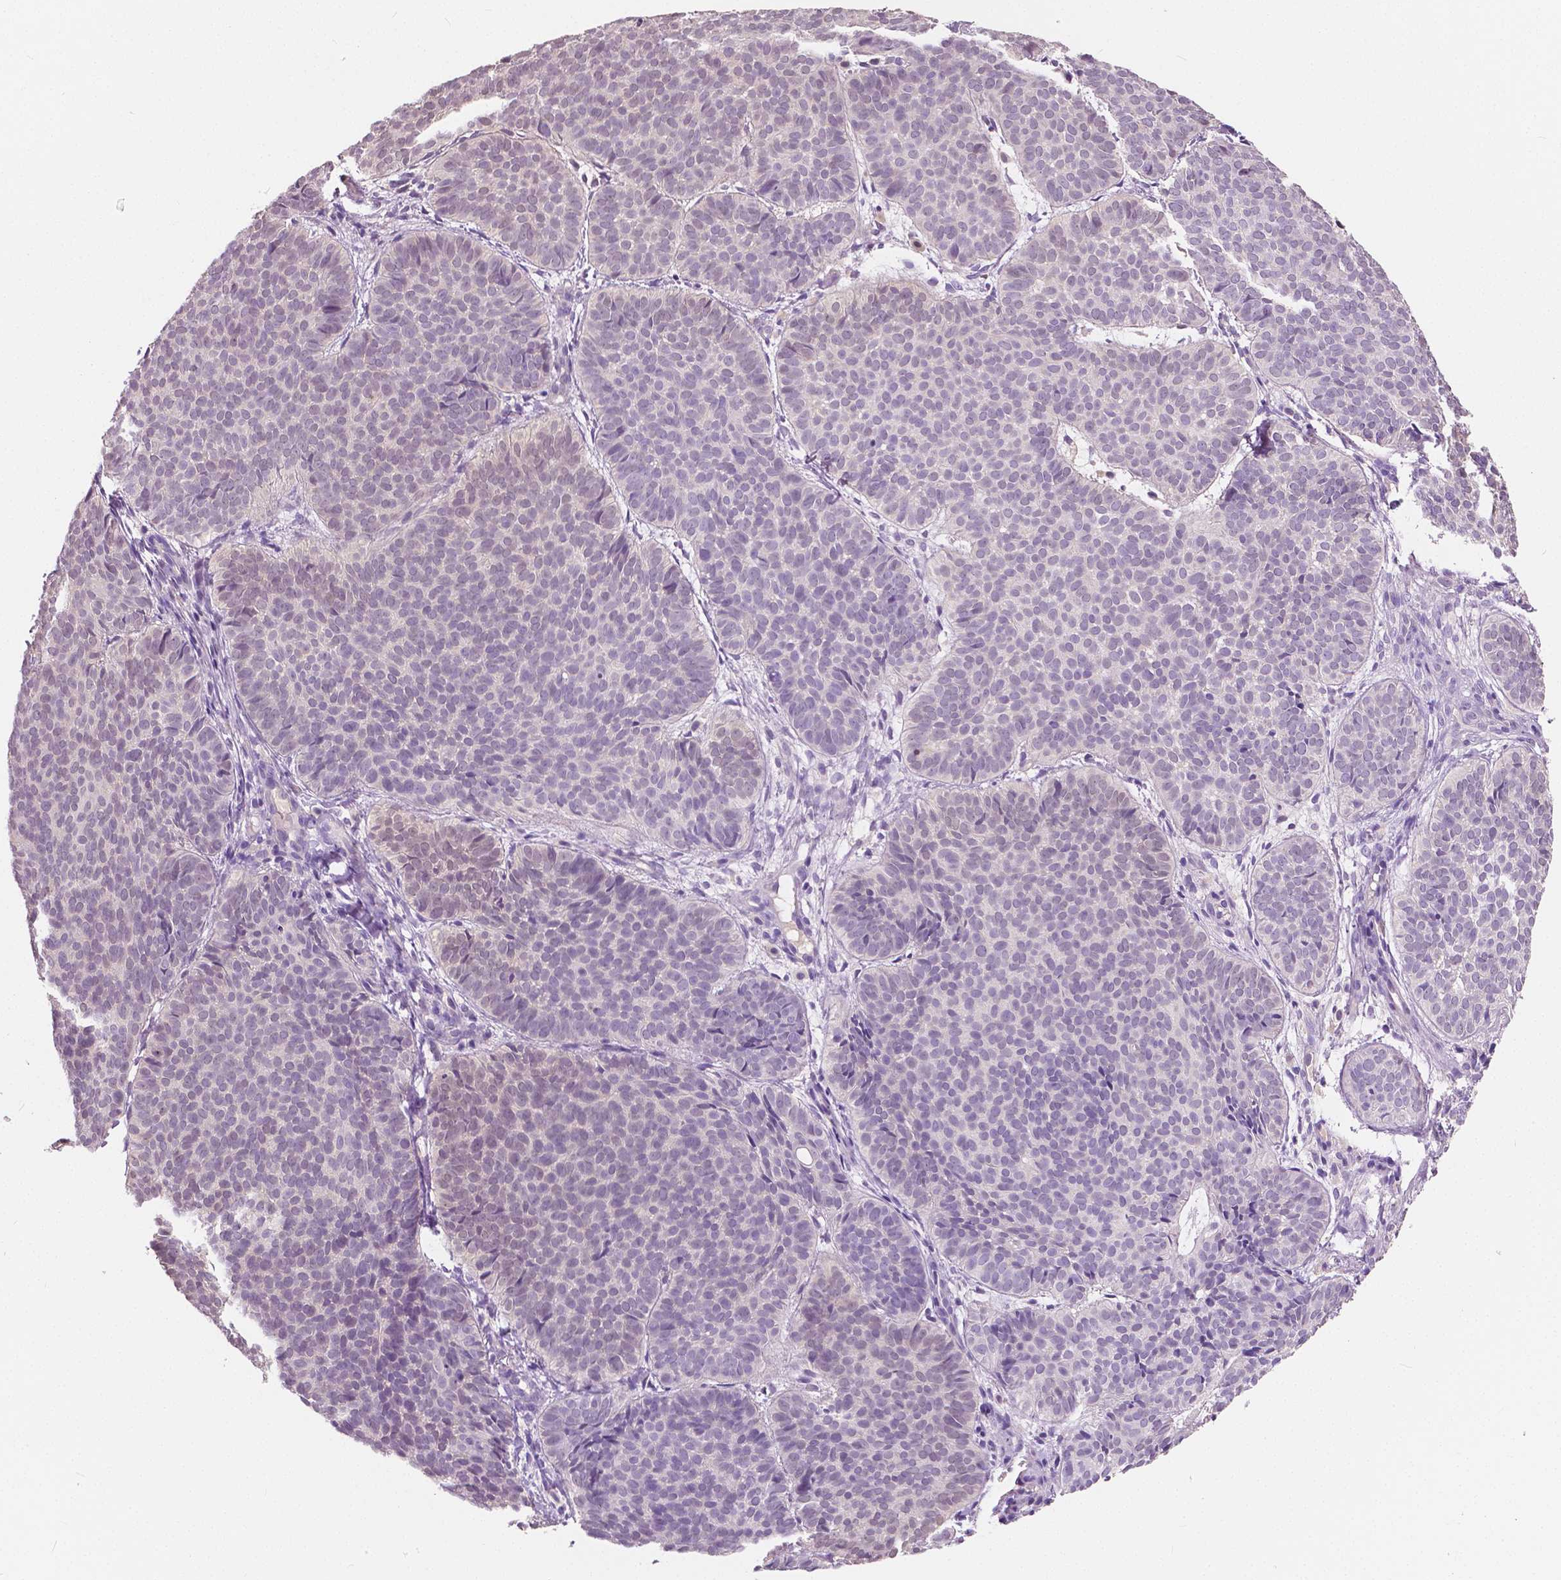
{"staining": {"intensity": "weak", "quantity": "<25%", "location": "nuclear"}, "tissue": "skin cancer", "cell_type": "Tumor cells", "image_type": "cancer", "snomed": [{"axis": "morphology", "description": "Basal cell carcinoma"}, {"axis": "topography", "description": "Skin"}], "caption": "Immunohistochemistry (IHC) histopathology image of neoplastic tissue: skin cancer (basal cell carcinoma) stained with DAB (3,3'-diaminobenzidine) reveals no significant protein staining in tumor cells.", "gene": "TKFC", "patient": {"sex": "male", "age": 57}}